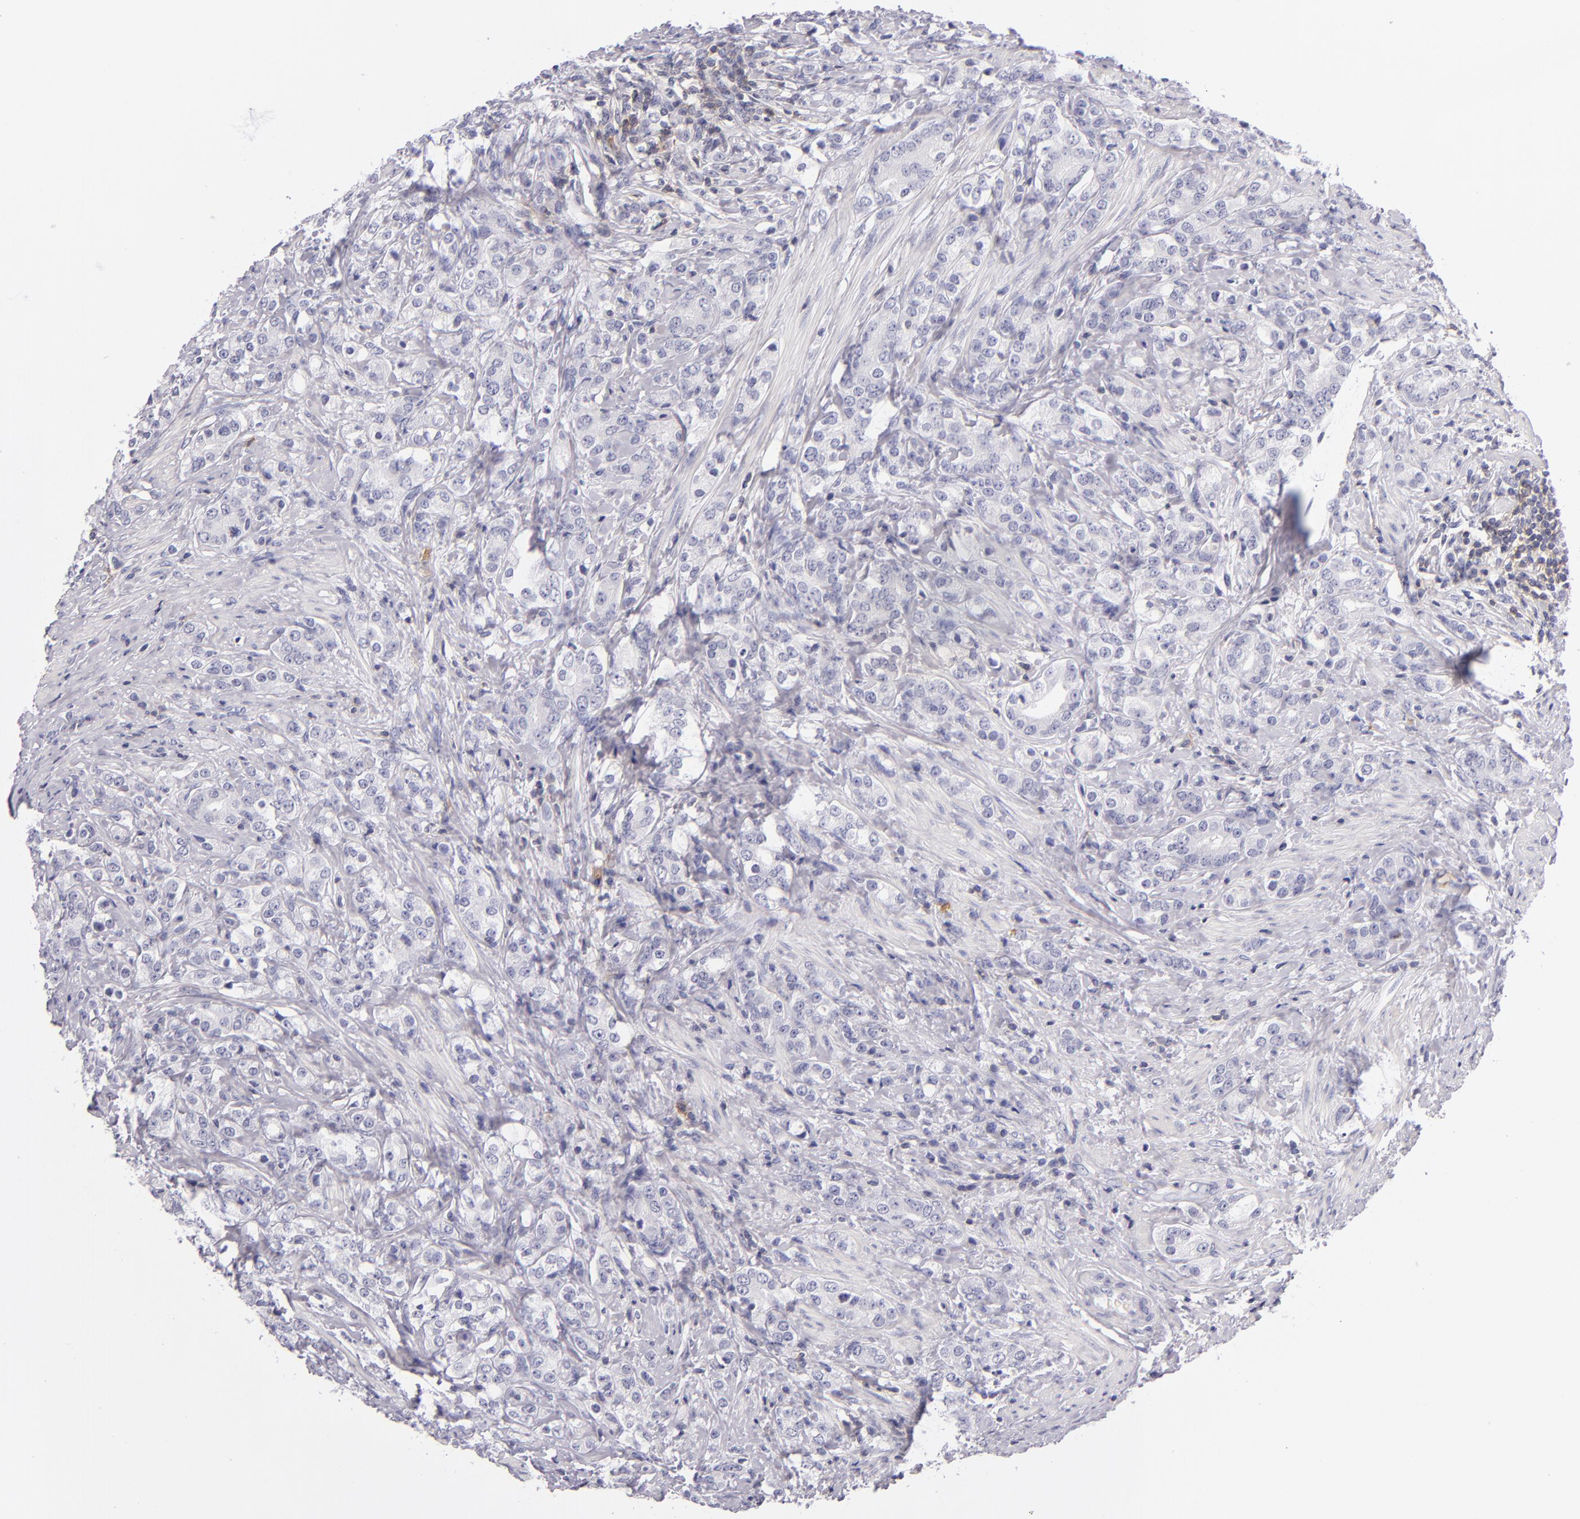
{"staining": {"intensity": "negative", "quantity": "none", "location": "none"}, "tissue": "prostate cancer", "cell_type": "Tumor cells", "image_type": "cancer", "snomed": [{"axis": "morphology", "description": "Adenocarcinoma, Medium grade"}, {"axis": "topography", "description": "Prostate"}], "caption": "An immunohistochemistry photomicrograph of prostate cancer (medium-grade adenocarcinoma) is shown. There is no staining in tumor cells of prostate cancer (medium-grade adenocarcinoma).", "gene": "CD48", "patient": {"sex": "male", "age": 59}}